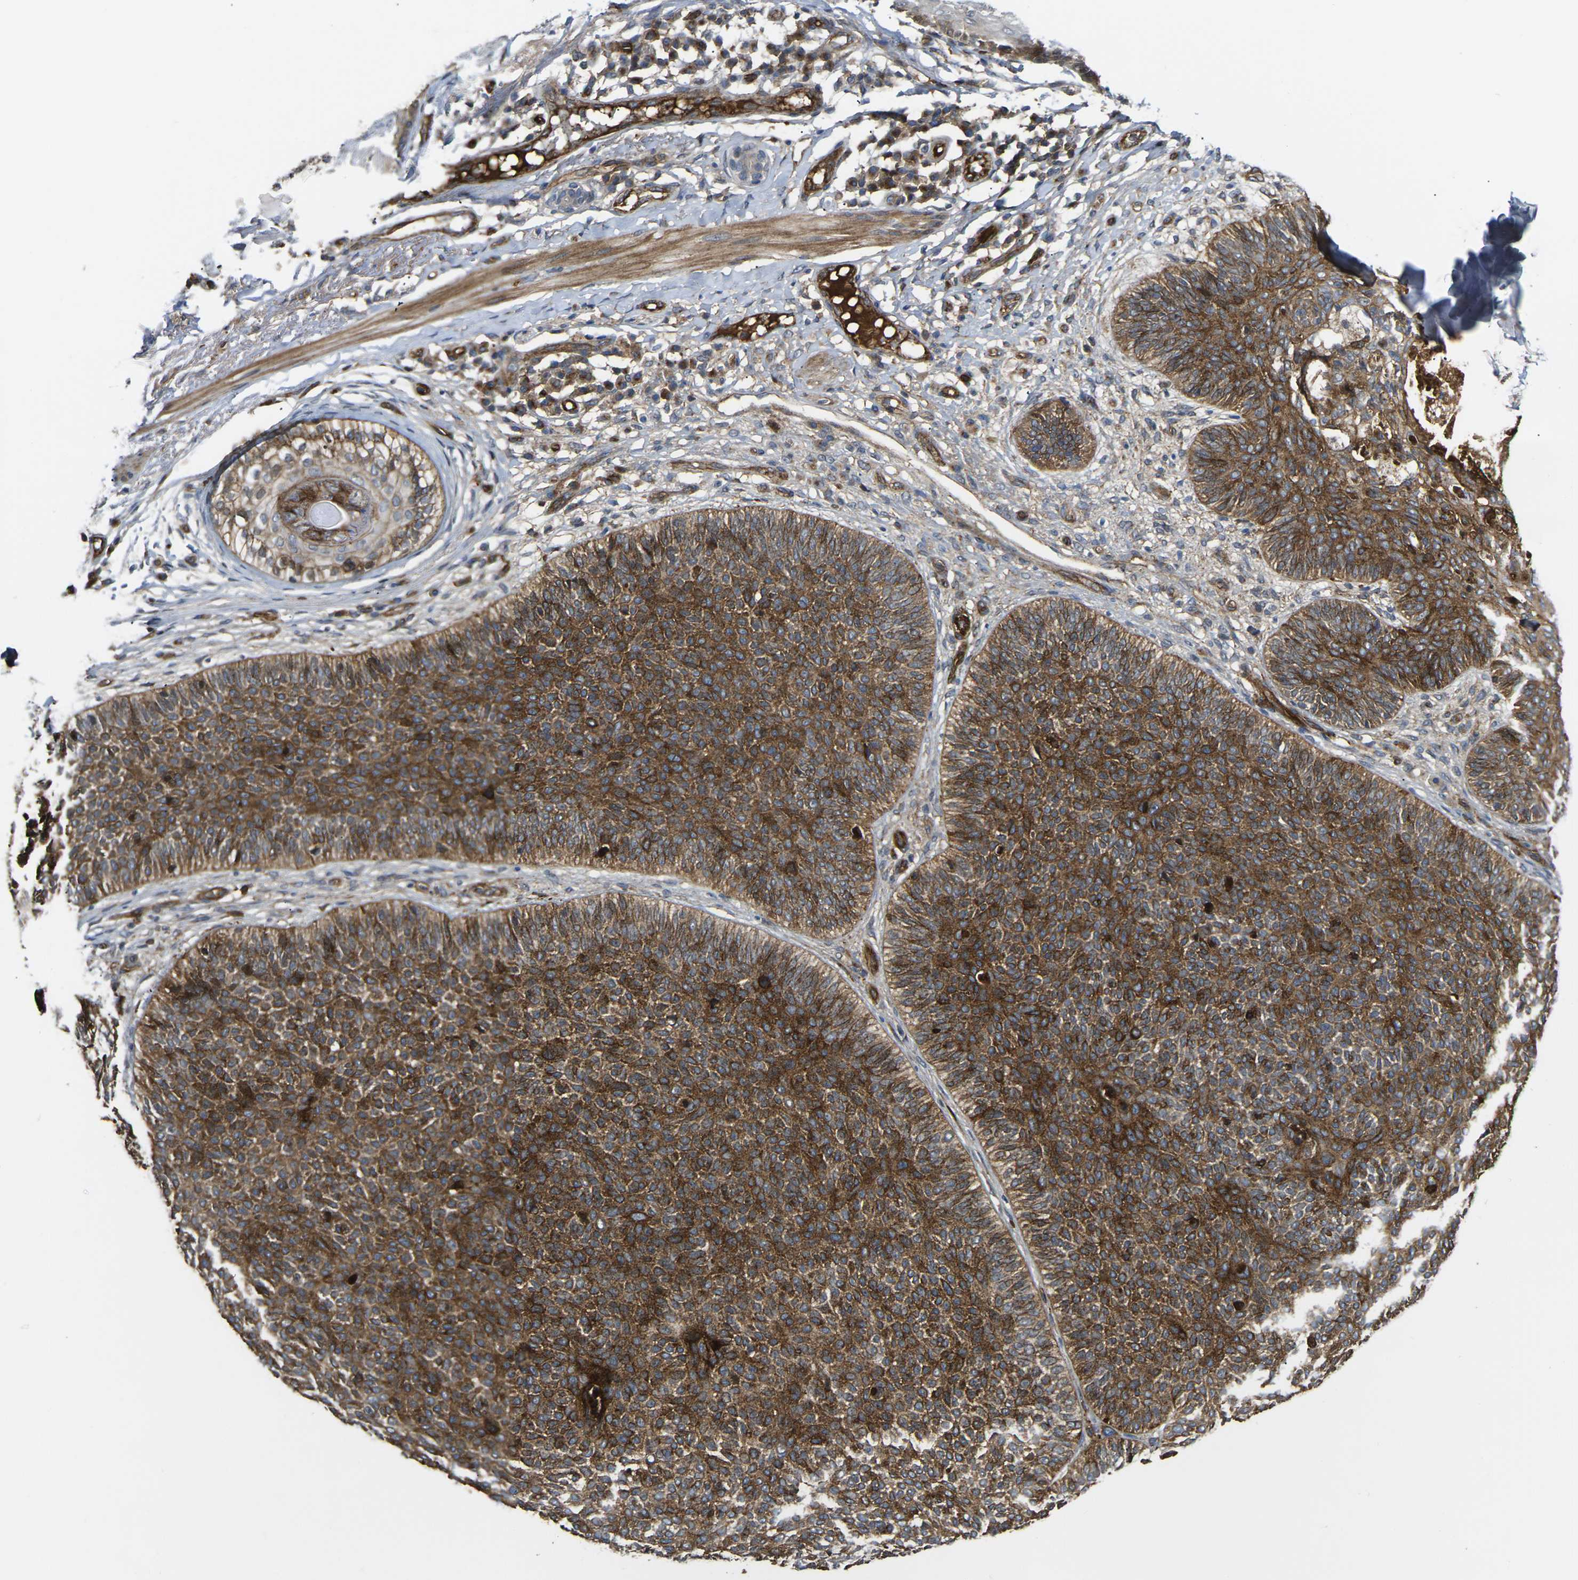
{"staining": {"intensity": "moderate", "quantity": ">75%", "location": "cytoplasmic/membranous"}, "tissue": "skin cancer", "cell_type": "Tumor cells", "image_type": "cancer", "snomed": [{"axis": "morphology", "description": "Normal tissue, NOS"}, {"axis": "morphology", "description": "Basal cell carcinoma"}, {"axis": "topography", "description": "Skin"}], "caption": "Immunohistochemical staining of skin basal cell carcinoma reveals medium levels of moderate cytoplasmic/membranous staining in approximately >75% of tumor cells.", "gene": "ECE1", "patient": {"sex": "male", "age": 52}}